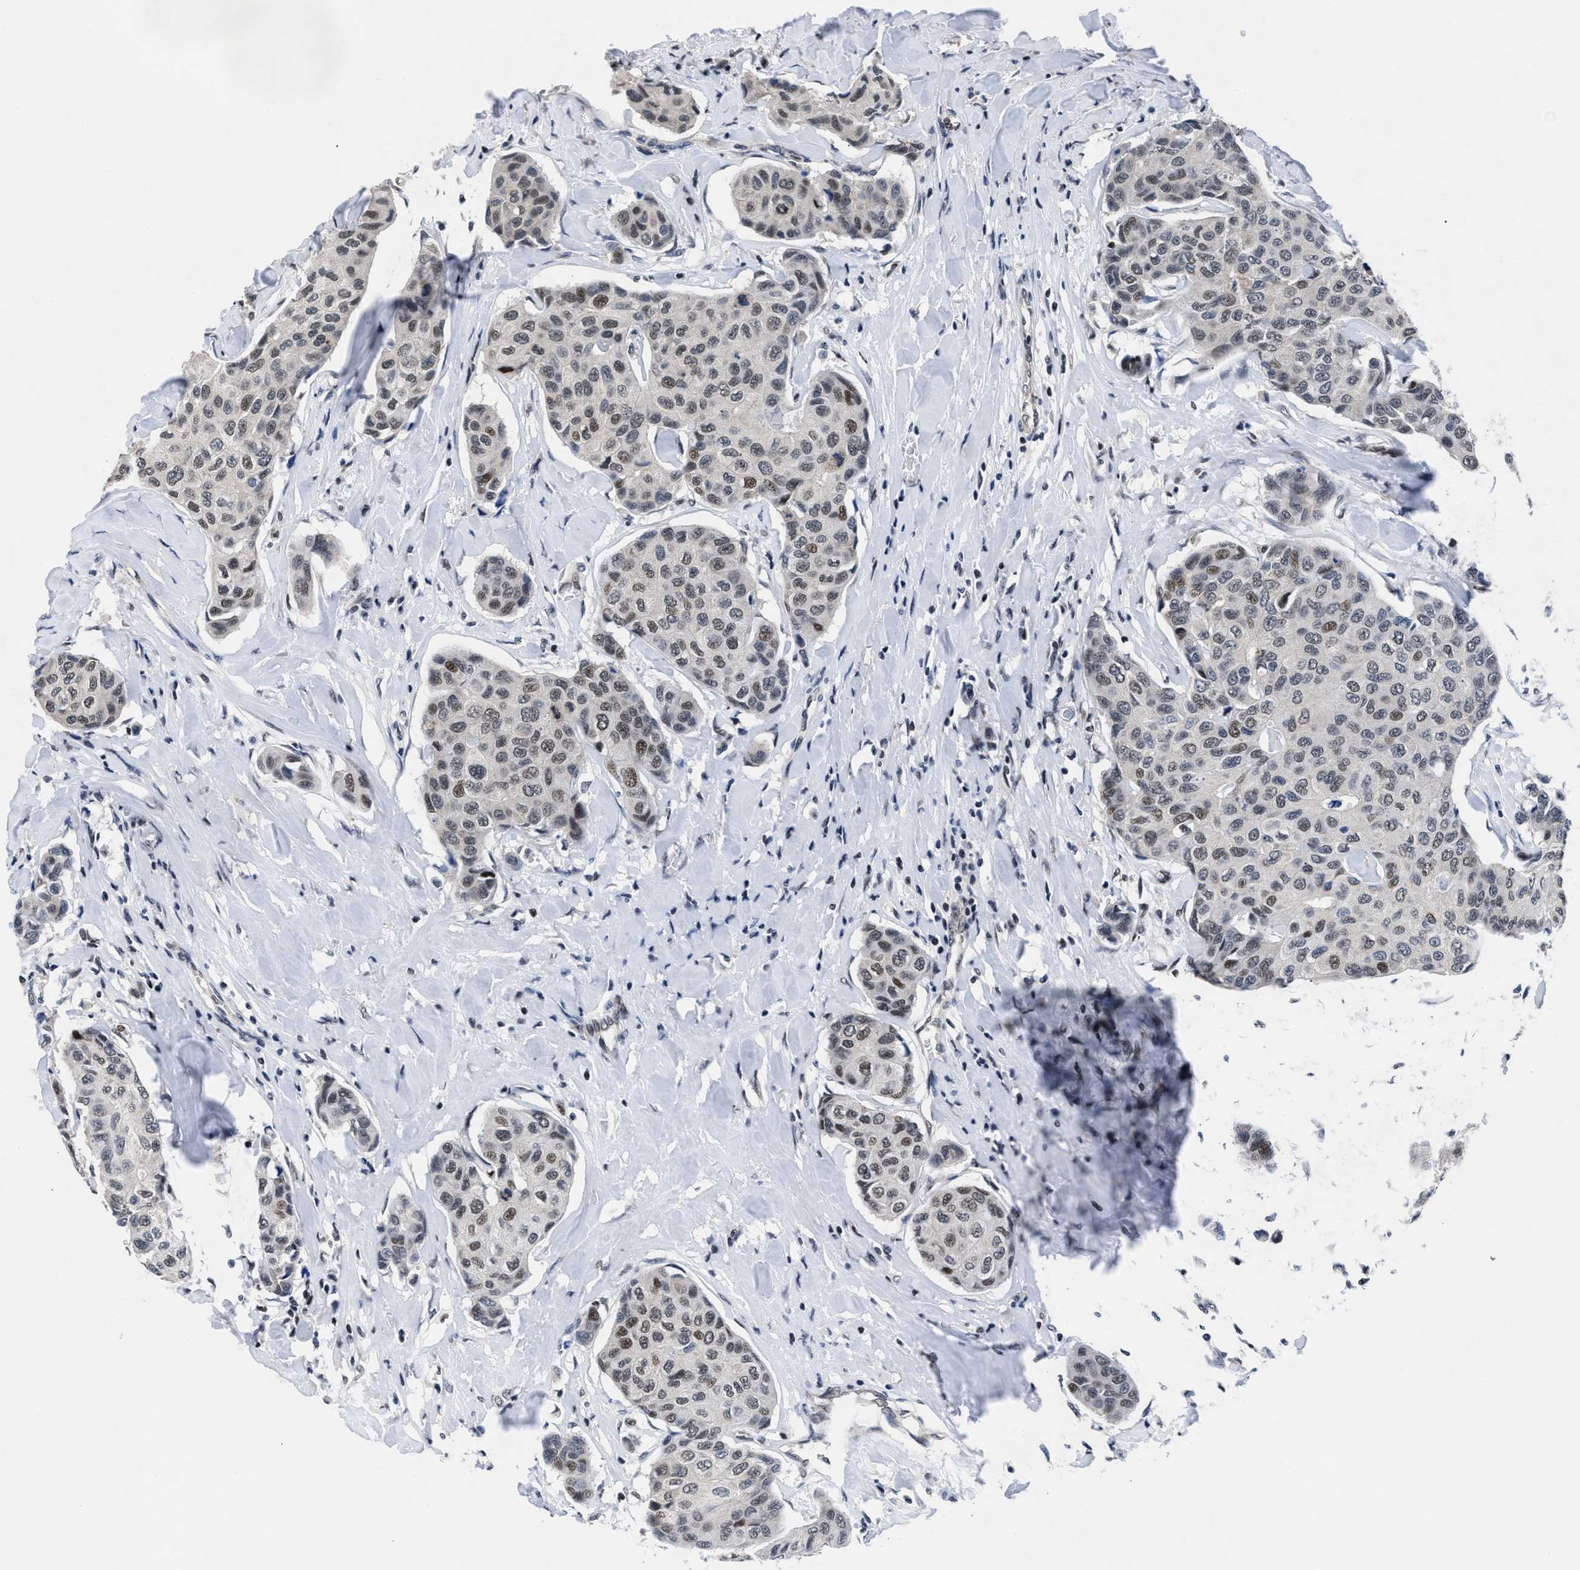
{"staining": {"intensity": "weak", "quantity": "25%-75%", "location": "nuclear"}, "tissue": "breast cancer", "cell_type": "Tumor cells", "image_type": "cancer", "snomed": [{"axis": "morphology", "description": "Duct carcinoma"}, {"axis": "topography", "description": "Breast"}], "caption": "Immunohistochemical staining of invasive ductal carcinoma (breast) demonstrates low levels of weak nuclear protein staining in approximately 25%-75% of tumor cells.", "gene": "WDR81", "patient": {"sex": "female", "age": 80}}